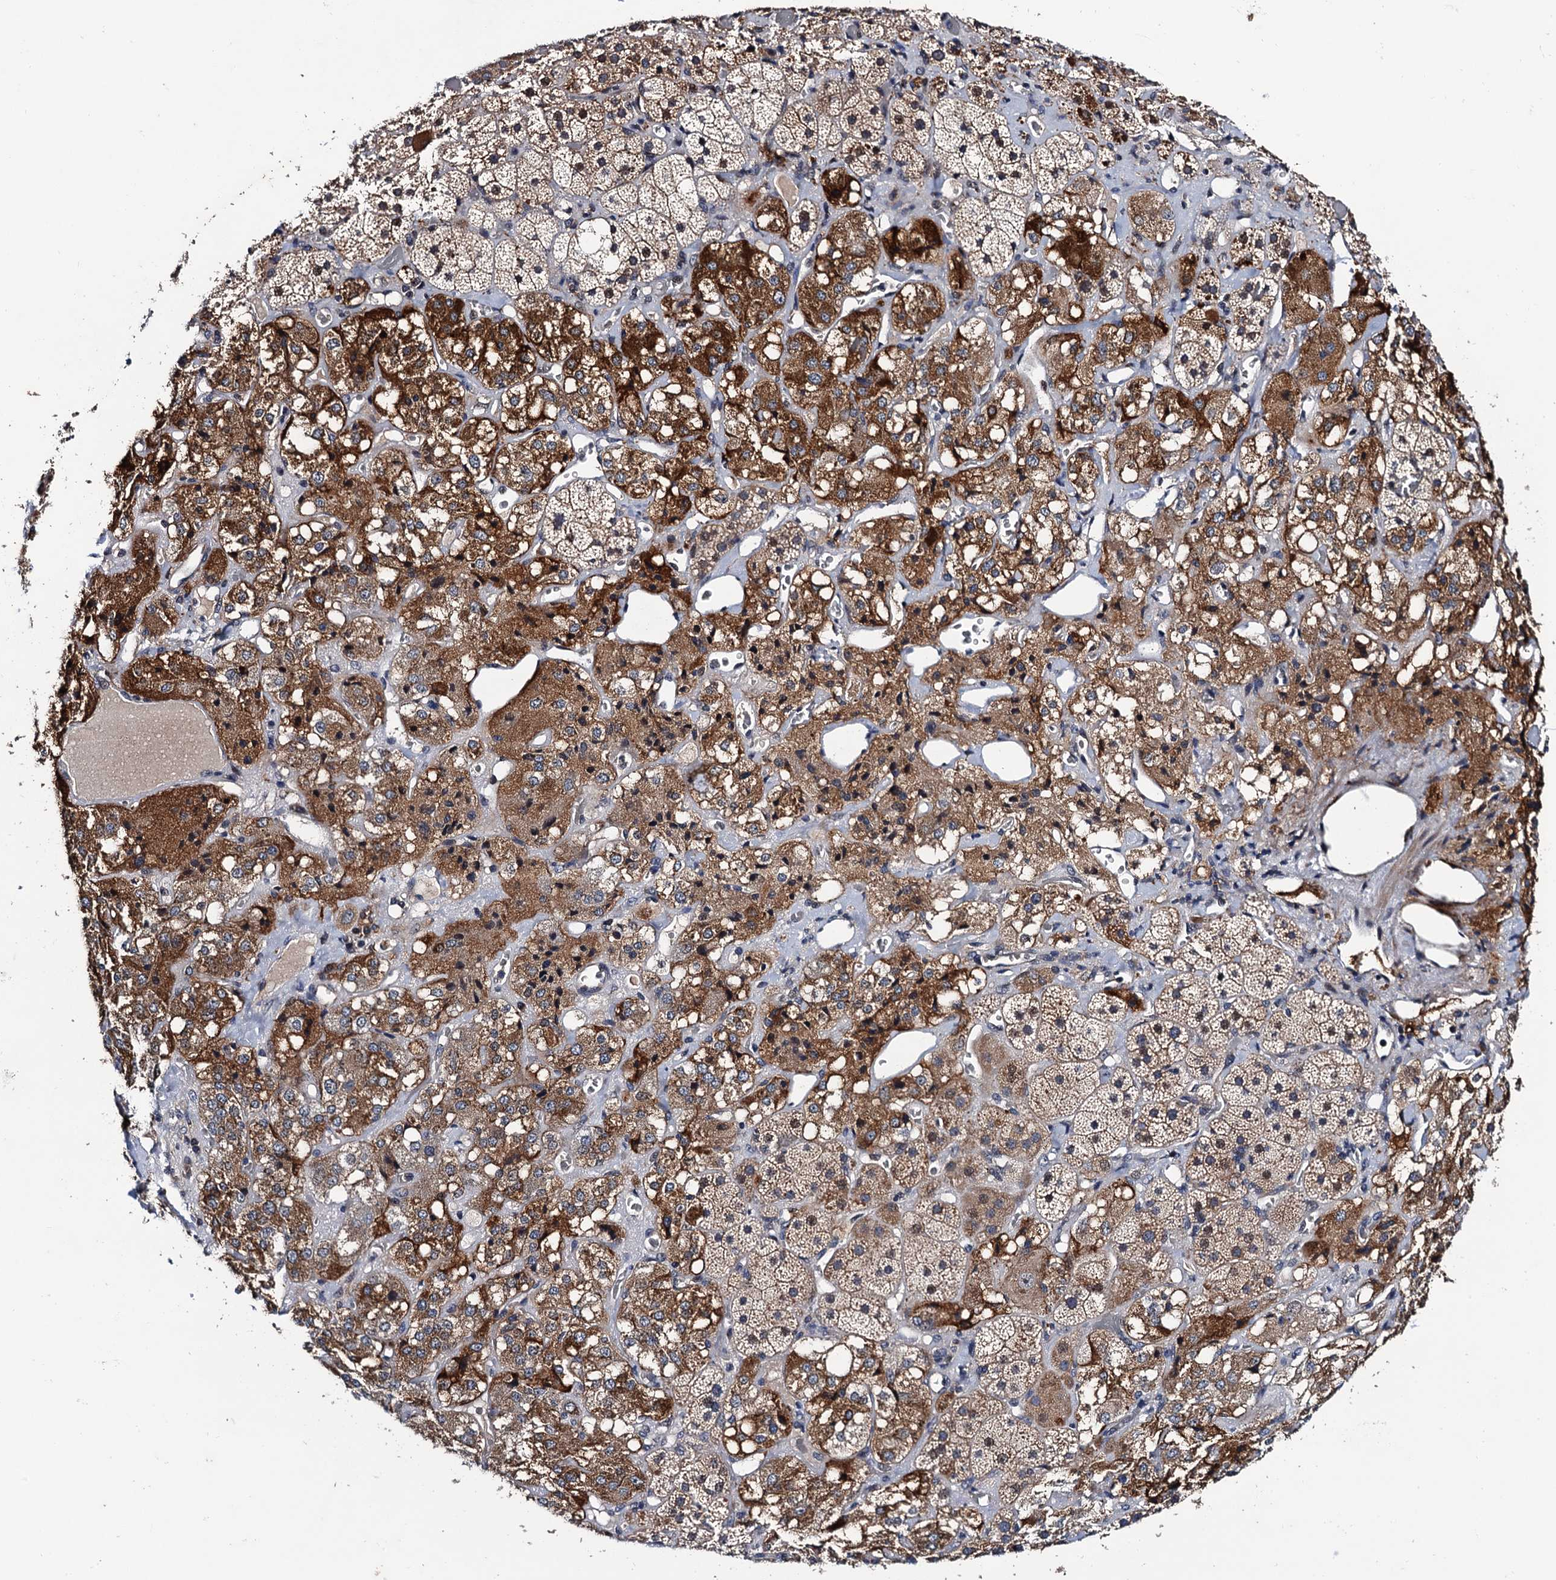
{"staining": {"intensity": "moderate", "quantity": "25%-75%", "location": "cytoplasmic/membranous,nuclear"}, "tissue": "adrenal gland", "cell_type": "Glandular cells", "image_type": "normal", "snomed": [{"axis": "morphology", "description": "Normal tissue, NOS"}, {"axis": "topography", "description": "Adrenal gland"}], "caption": "Unremarkable adrenal gland demonstrates moderate cytoplasmic/membranous,nuclear staining in about 25%-75% of glandular cells.", "gene": "NAA16", "patient": {"sex": "male", "age": 57}}